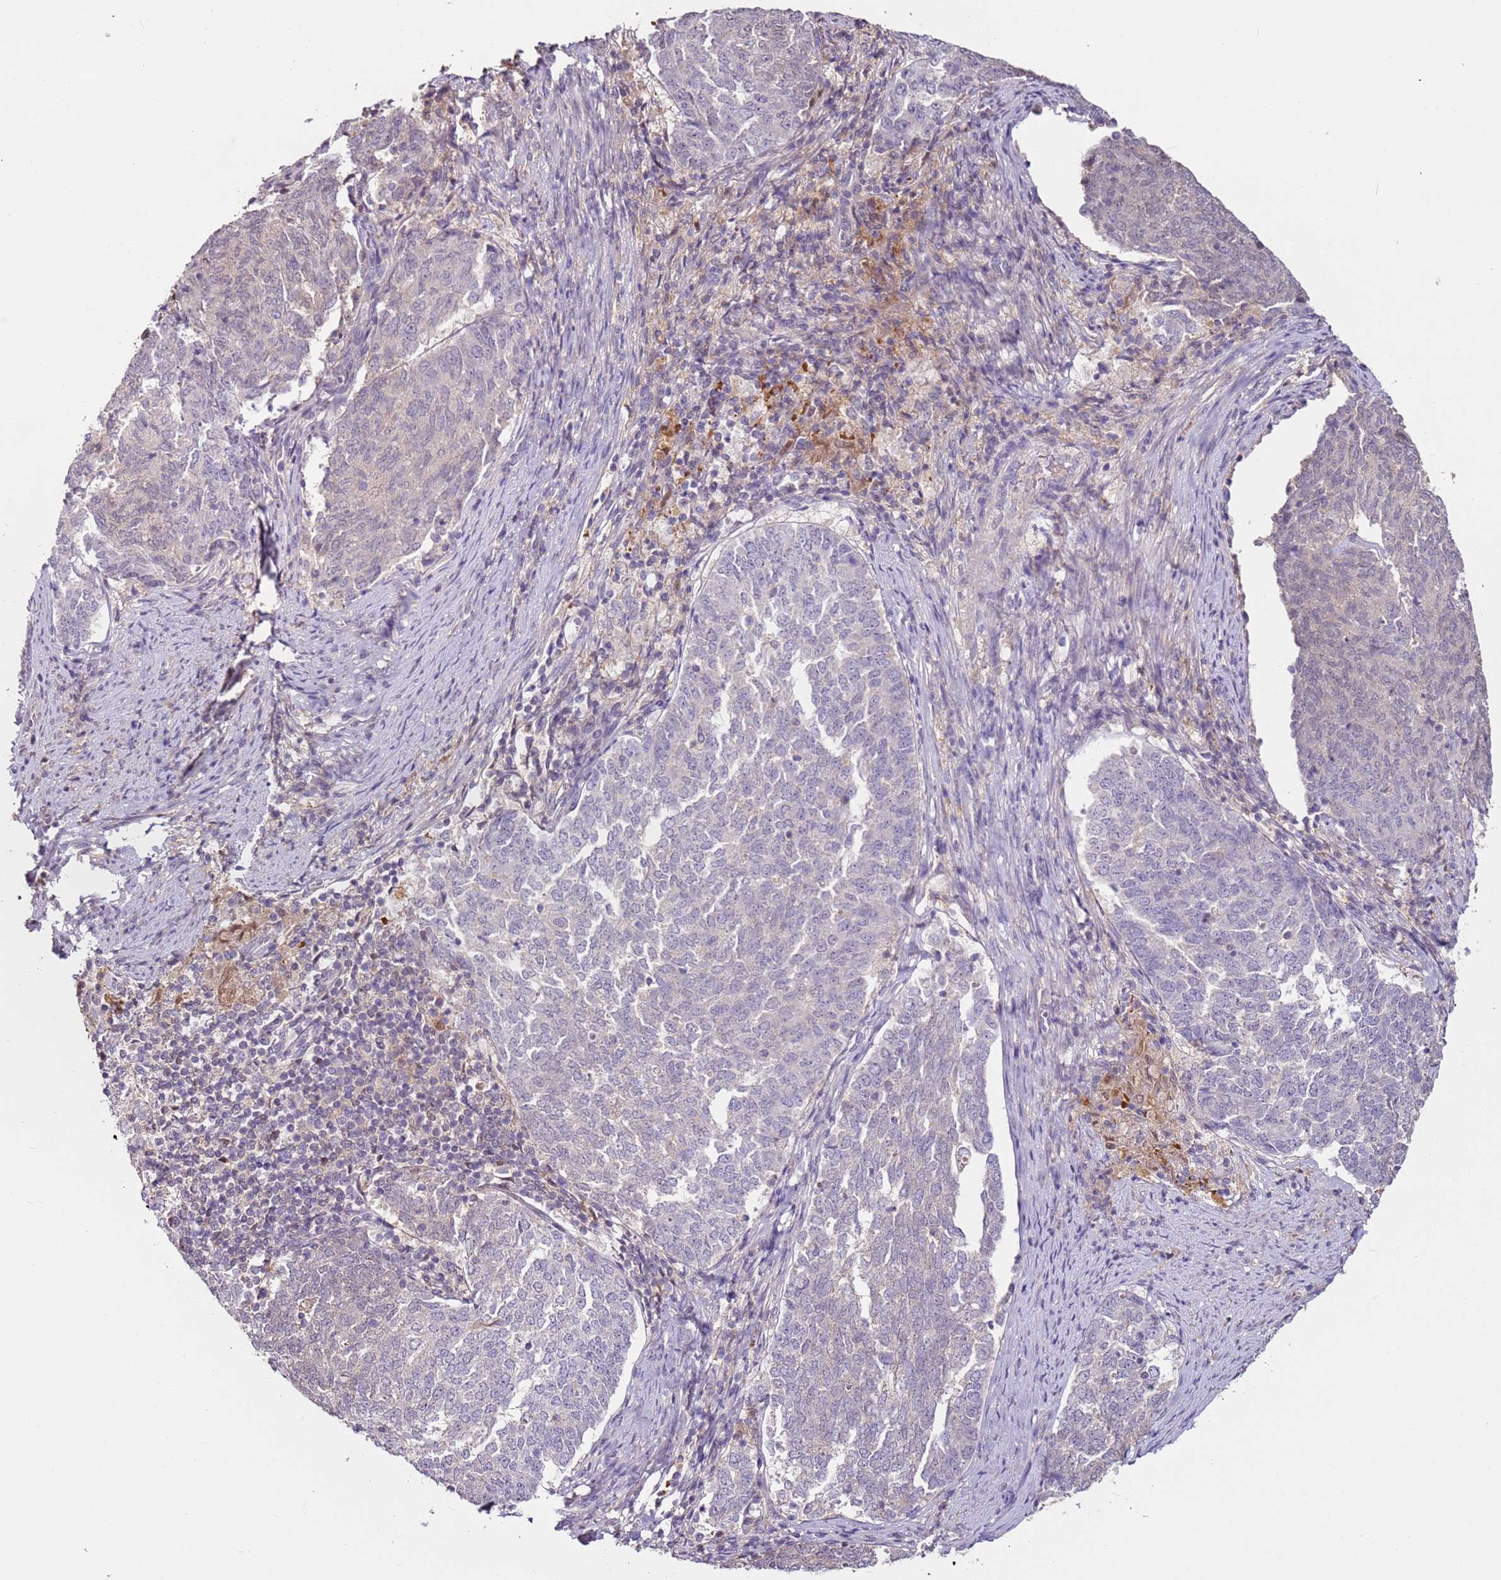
{"staining": {"intensity": "negative", "quantity": "none", "location": "none"}, "tissue": "endometrial cancer", "cell_type": "Tumor cells", "image_type": "cancer", "snomed": [{"axis": "morphology", "description": "Adenocarcinoma, NOS"}, {"axis": "topography", "description": "Endometrium"}], "caption": "Immunohistochemistry of human adenocarcinoma (endometrial) shows no positivity in tumor cells. (Brightfield microscopy of DAB immunohistochemistry (IHC) at high magnification).", "gene": "MDH1", "patient": {"sex": "female", "age": 80}}